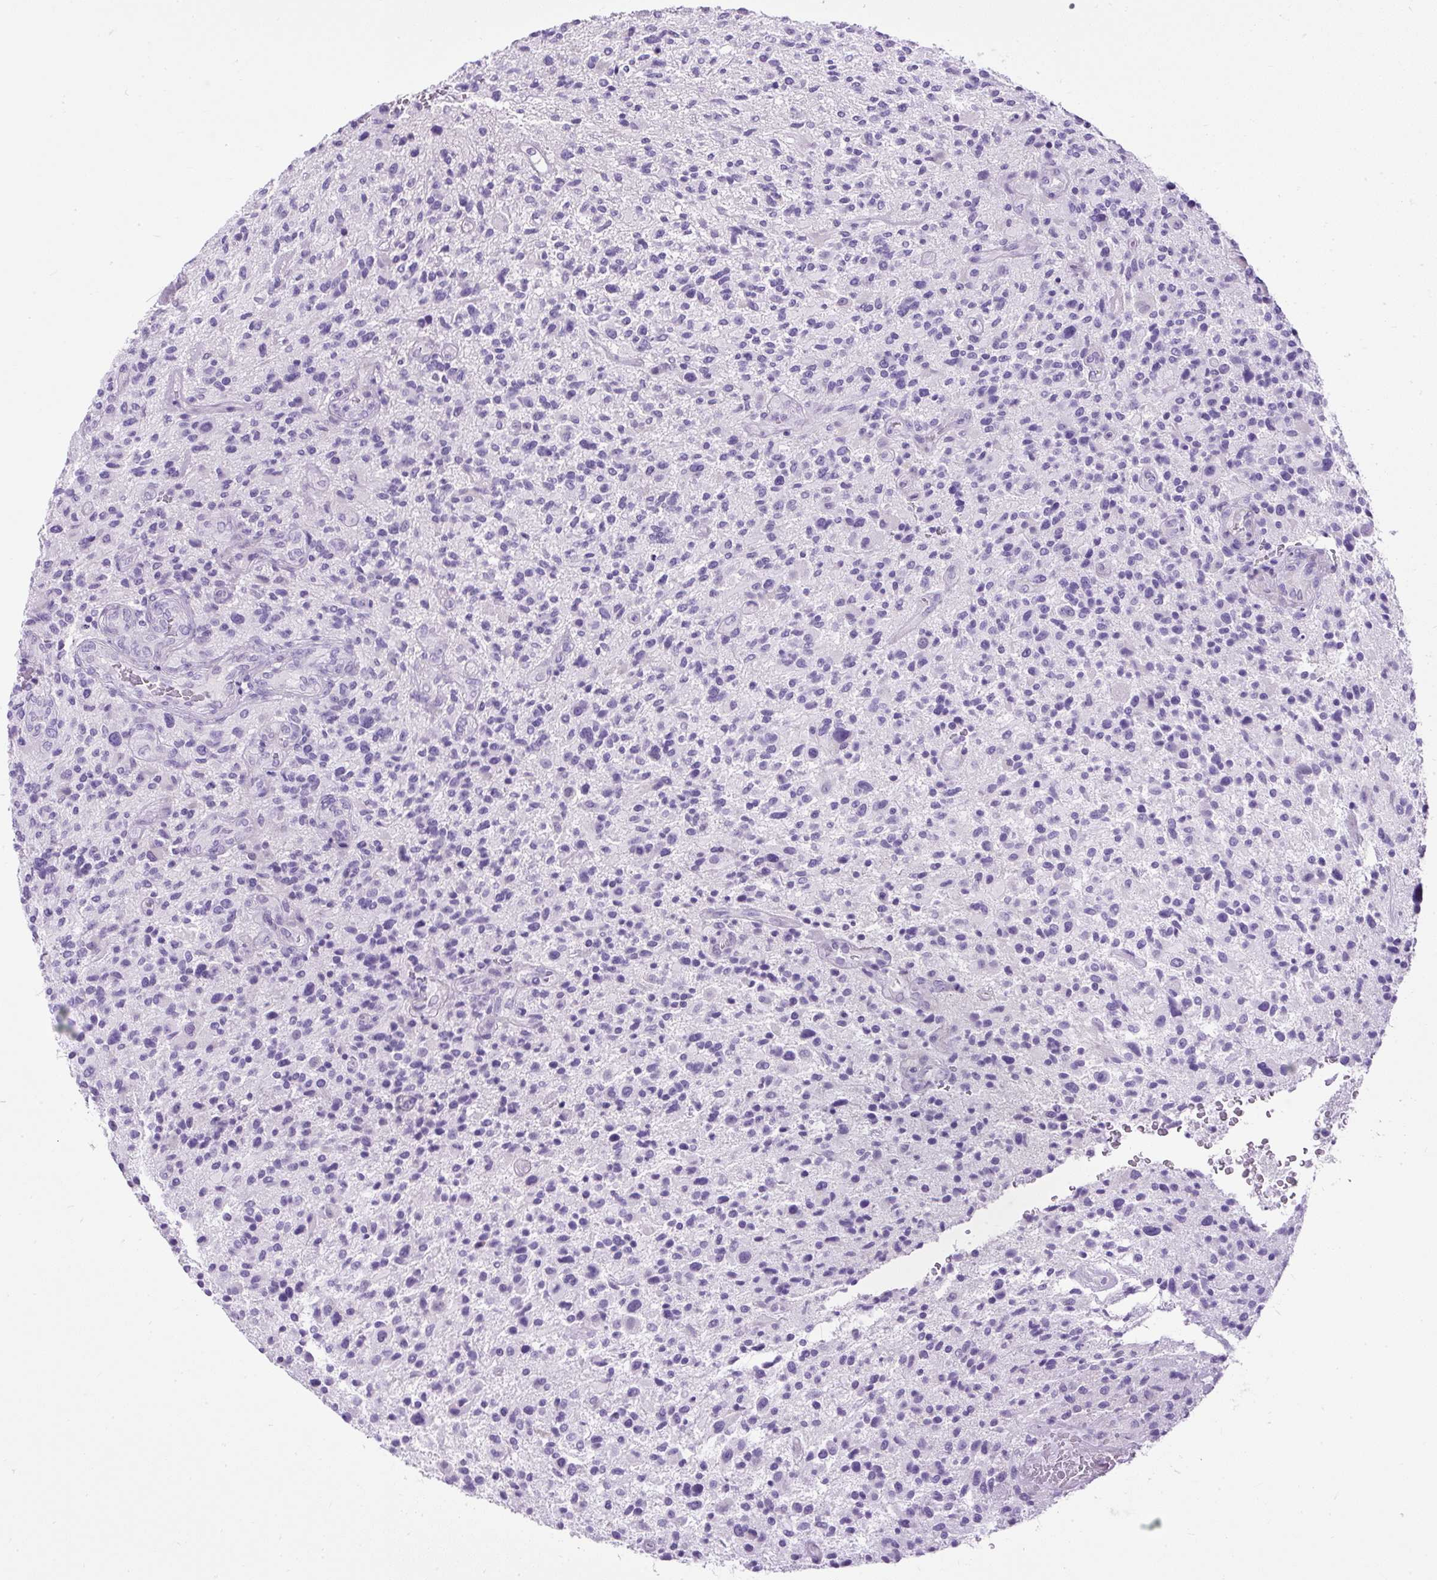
{"staining": {"intensity": "negative", "quantity": "none", "location": "none"}, "tissue": "glioma", "cell_type": "Tumor cells", "image_type": "cancer", "snomed": [{"axis": "morphology", "description": "Glioma, malignant, High grade"}, {"axis": "topography", "description": "Brain"}], "caption": "Glioma was stained to show a protein in brown. There is no significant expression in tumor cells. Nuclei are stained in blue.", "gene": "UPP1", "patient": {"sex": "male", "age": 47}}